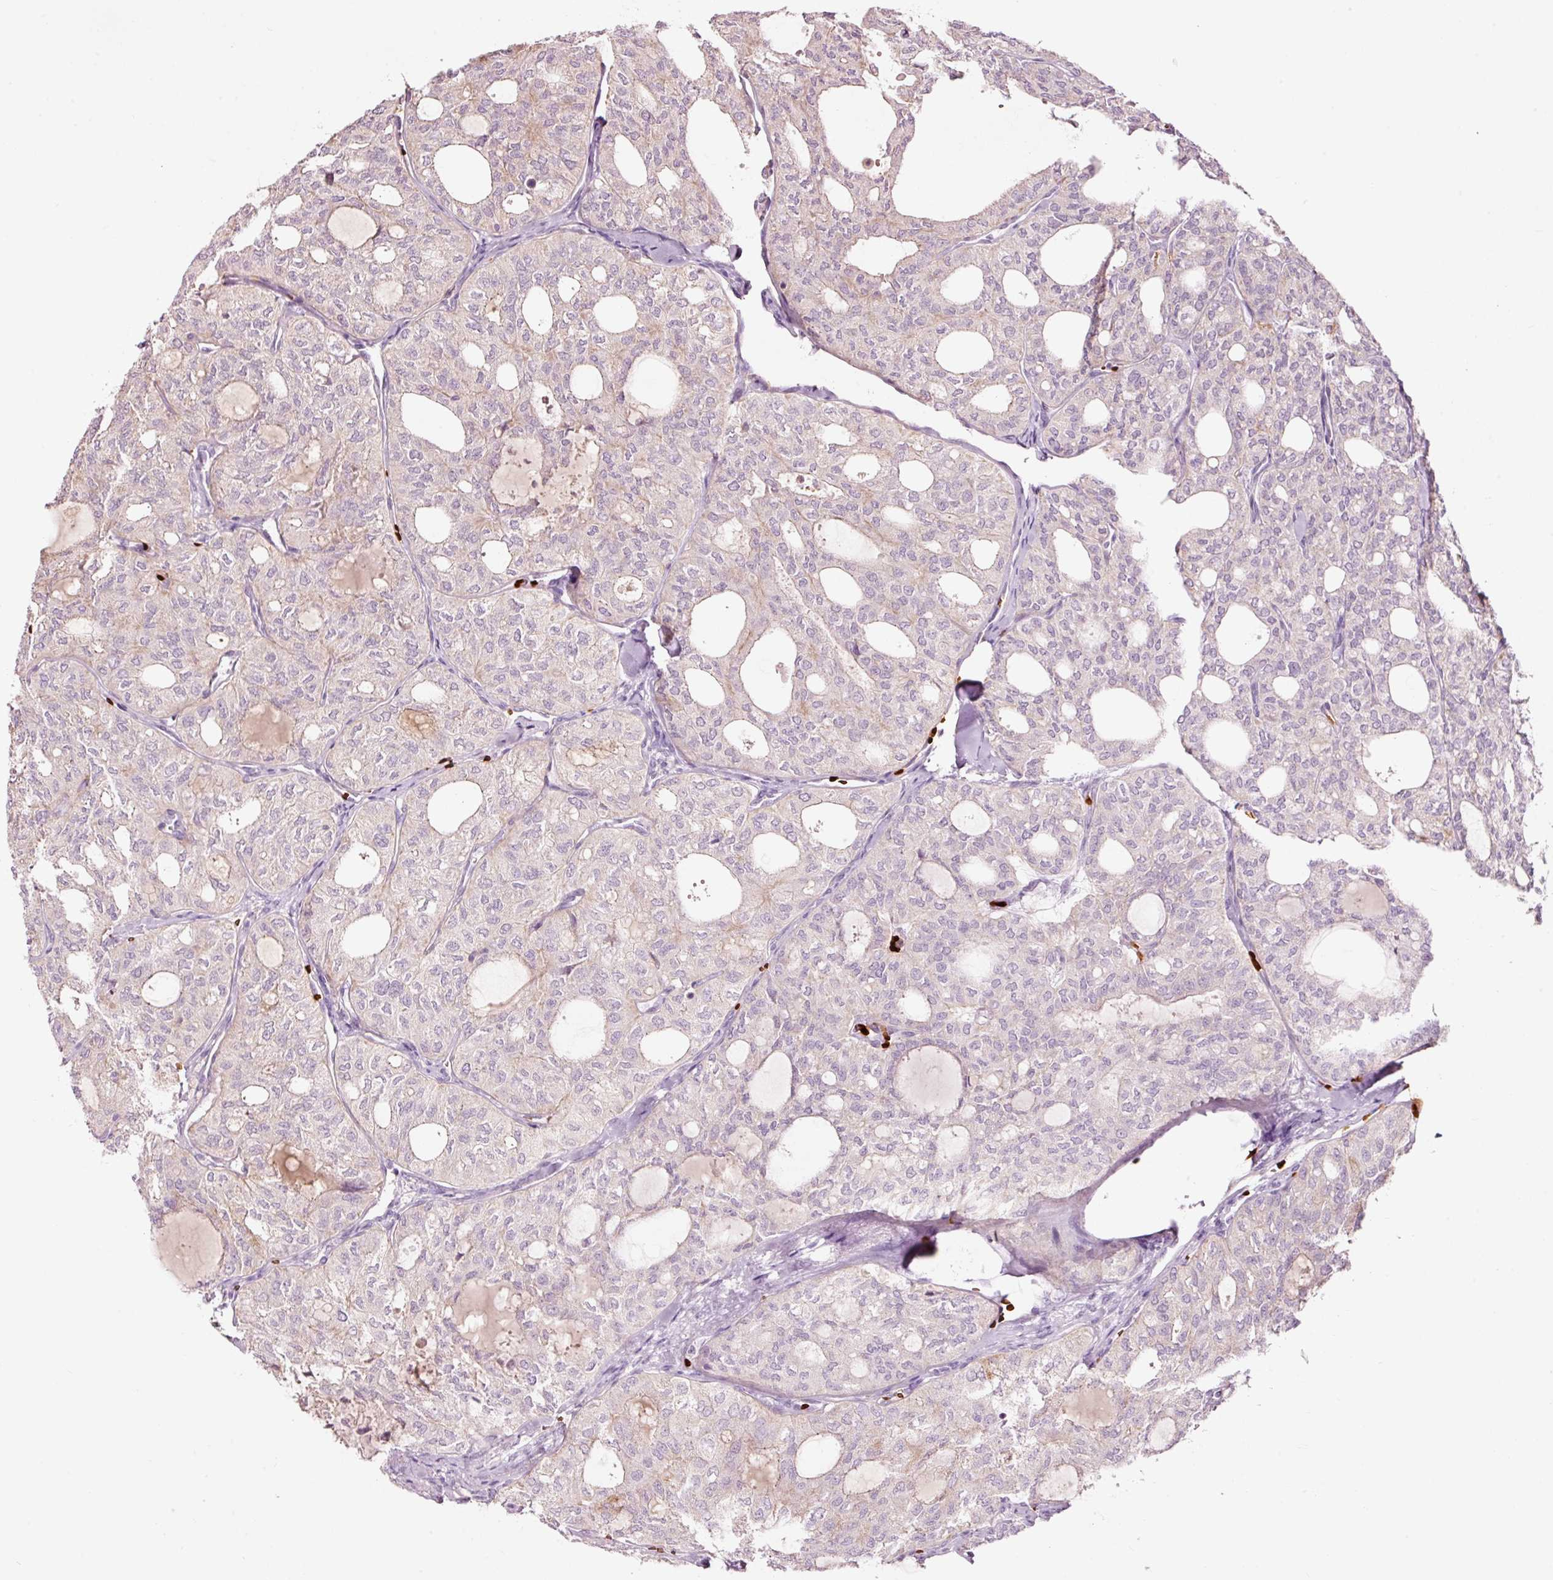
{"staining": {"intensity": "weak", "quantity": "<25%", "location": "cytoplasmic/membranous"}, "tissue": "thyroid cancer", "cell_type": "Tumor cells", "image_type": "cancer", "snomed": [{"axis": "morphology", "description": "Follicular adenoma carcinoma, NOS"}, {"axis": "topography", "description": "Thyroid gland"}], "caption": "Micrograph shows no protein positivity in tumor cells of follicular adenoma carcinoma (thyroid) tissue. (Stains: DAB (3,3'-diaminobenzidine) IHC with hematoxylin counter stain, Microscopy: brightfield microscopy at high magnification).", "gene": "LDHAL6B", "patient": {"sex": "male", "age": 75}}